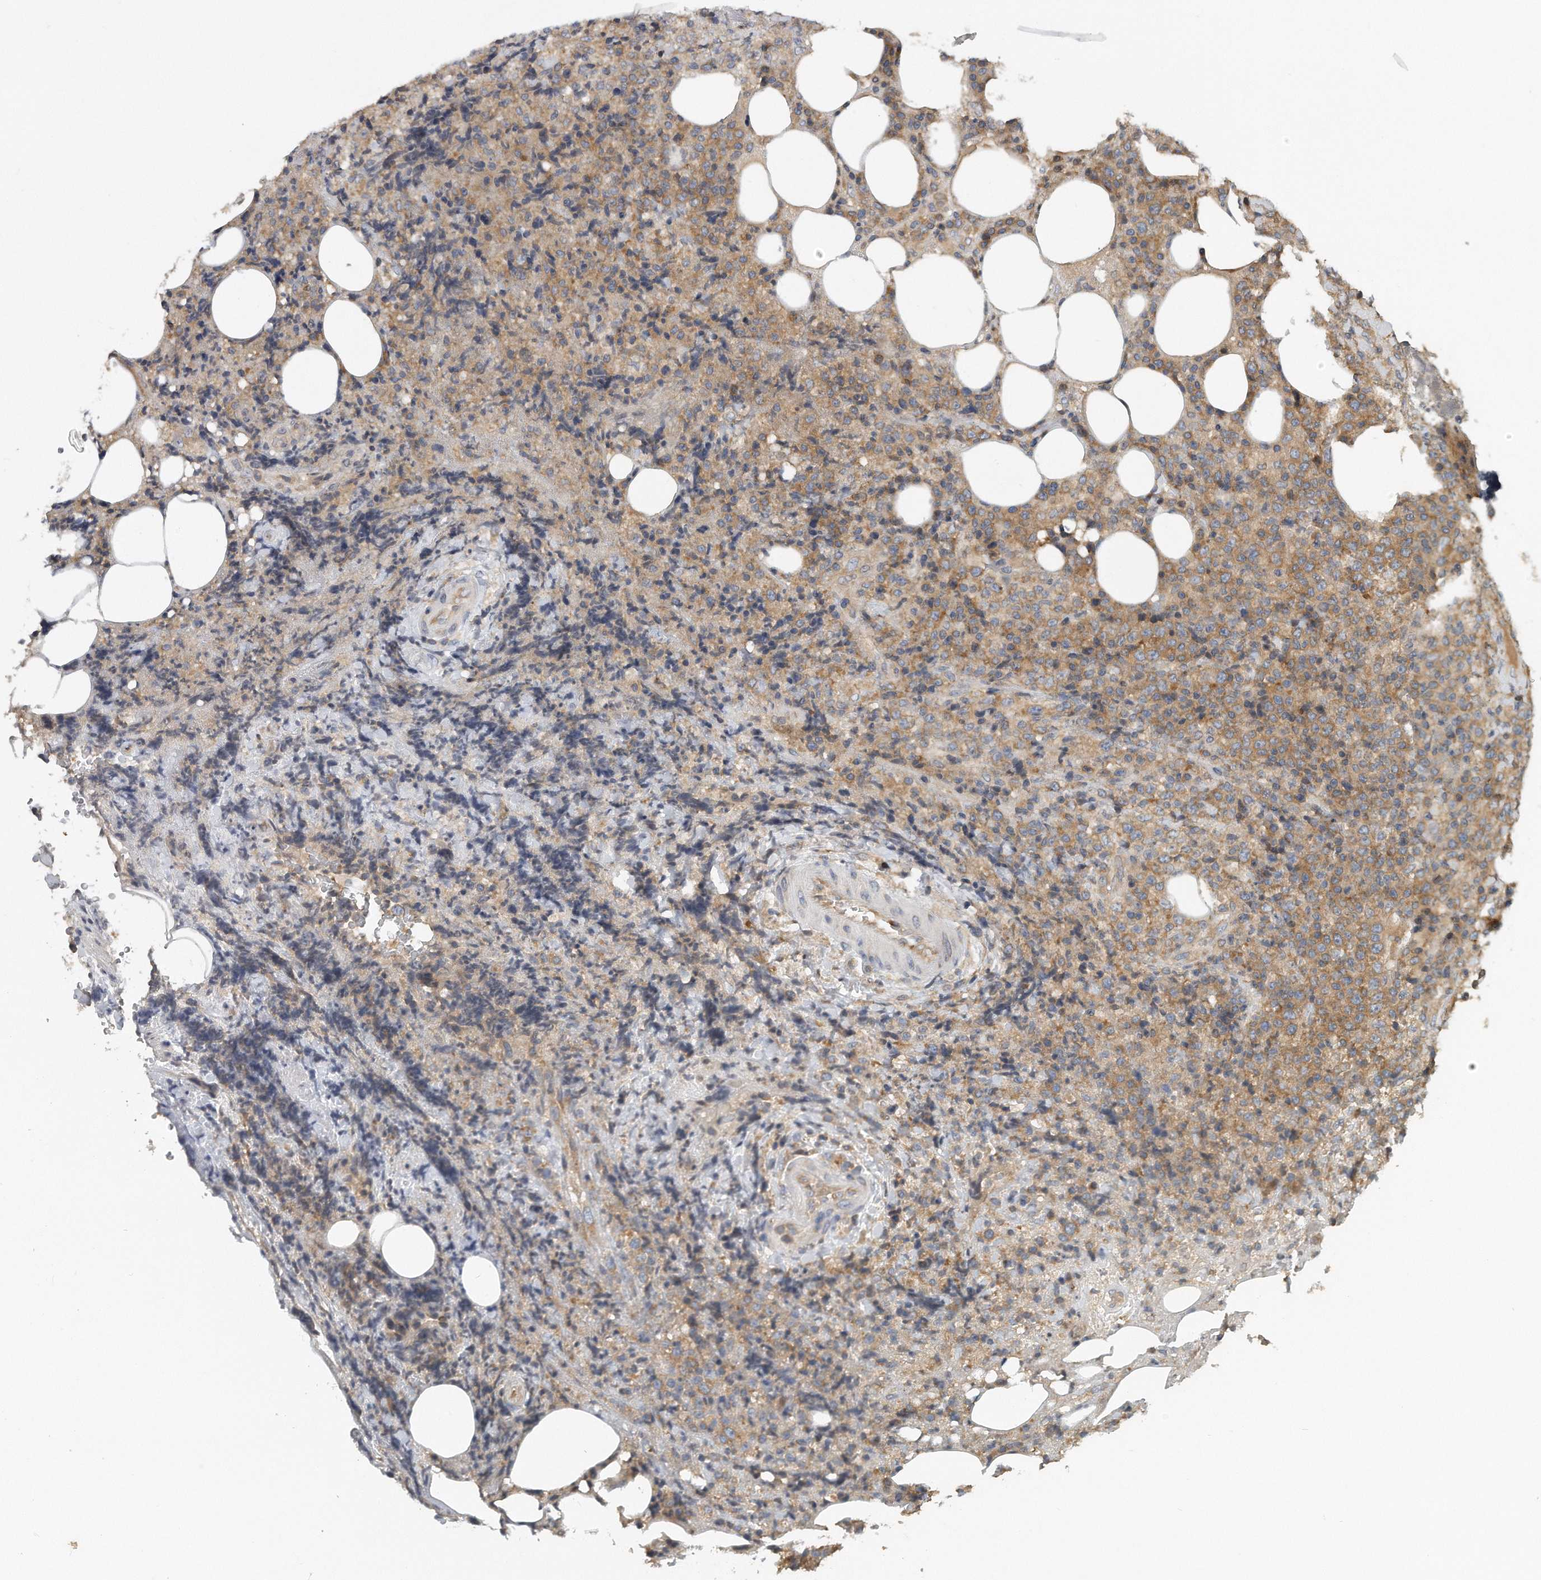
{"staining": {"intensity": "weak", "quantity": ">75%", "location": "cytoplasmic/membranous"}, "tissue": "lymphoma", "cell_type": "Tumor cells", "image_type": "cancer", "snomed": [{"axis": "morphology", "description": "Malignant lymphoma, non-Hodgkin's type, High grade"}, {"axis": "topography", "description": "Lymph node"}], "caption": "A brown stain shows weak cytoplasmic/membranous expression of a protein in high-grade malignant lymphoma, non-Hodgkin's type tumor cells.", "gene": "EIF3I", "patient": {"sex": "male", "age": 13}}